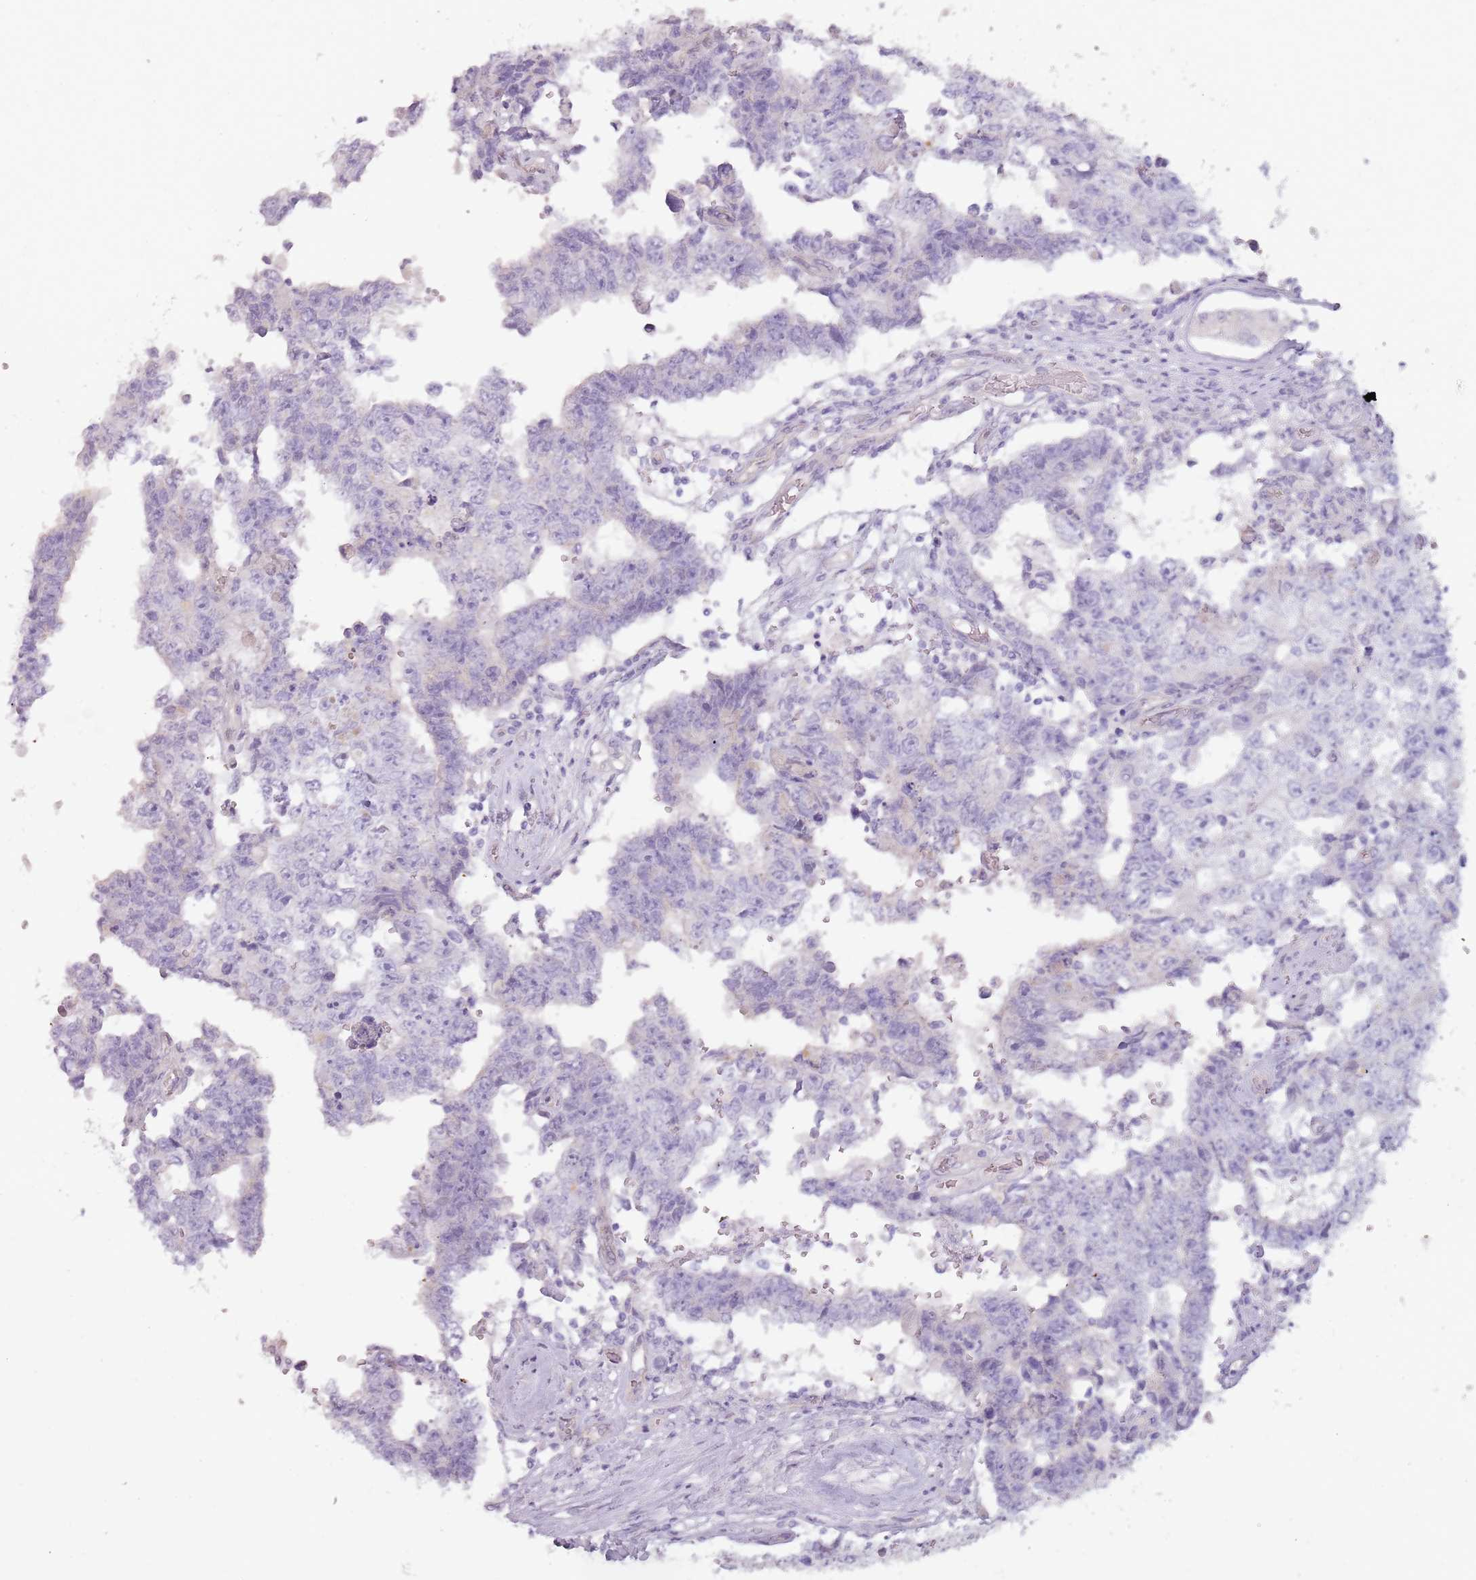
{"staining": {"intensity": "negative", "quantity": "none", "location": "none"}, "tissue": "testis cancer", "cell_type": "Tumor cells", "image_type": "cancer", "snomed": [{"axis": "morphology", "description": "Normal tissue, NOS"}, {"axis": "morphology", "description": "Carcinoma, Embryonal, NOS"}, {"axis": "topography", "description": "Testis"}, {"axis": "topography", "description": "Epididymis"}], "caption": "This micrograph is of embryonal carcinoma (testis) stained with immunohistochemistry to label a protein in brown with the nuclei are counter-stained blue. There is no positivity in tumor cells.", "gene": "RFX2", "patient": {"sex": "male", "age": 25}}